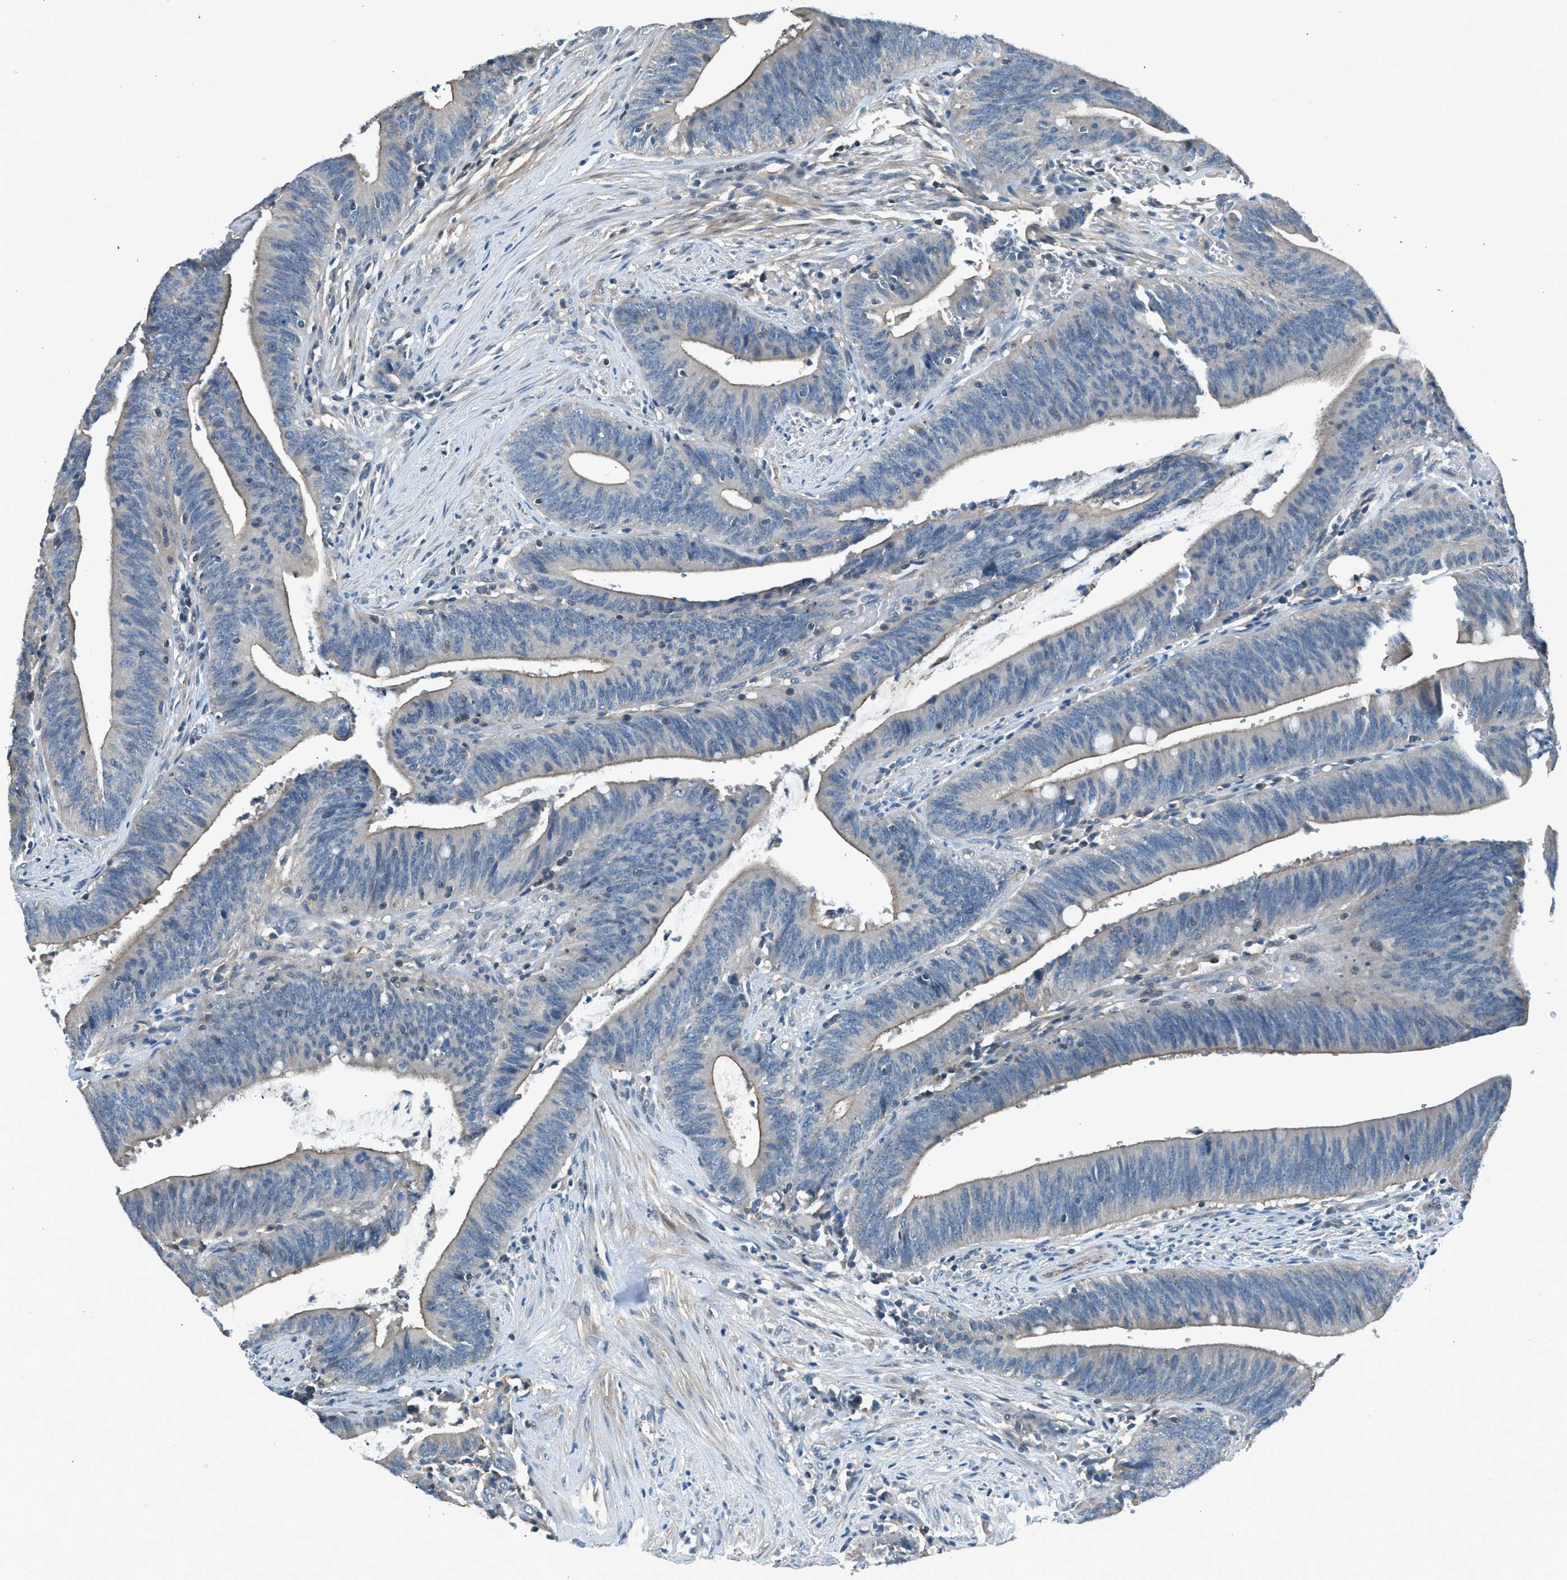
{"staining": {"intensity": "weak", "quantity": "25%-75%", "location": "cytoplasmic/membranous"}, "tissue": "colorectal cancer", "cell_type": "Tumor cells", "image_type": "cancer", "snomed": [{"axis": "morphology", "description": "Normal tissue, NOS"}, {"axis": "morphology", "description": "Adenocarcinoma, NOS"}, {"axis": "topography", "description": "Rectum"}], "caption": "A histopathology image of human adenocarcinoma (colorectal) stained for a protein shows weak cytoplasmic/membranous brown staining in tumor cells.", "gene": "LMLN", "patient": {"sex": "female", "age": 66}}